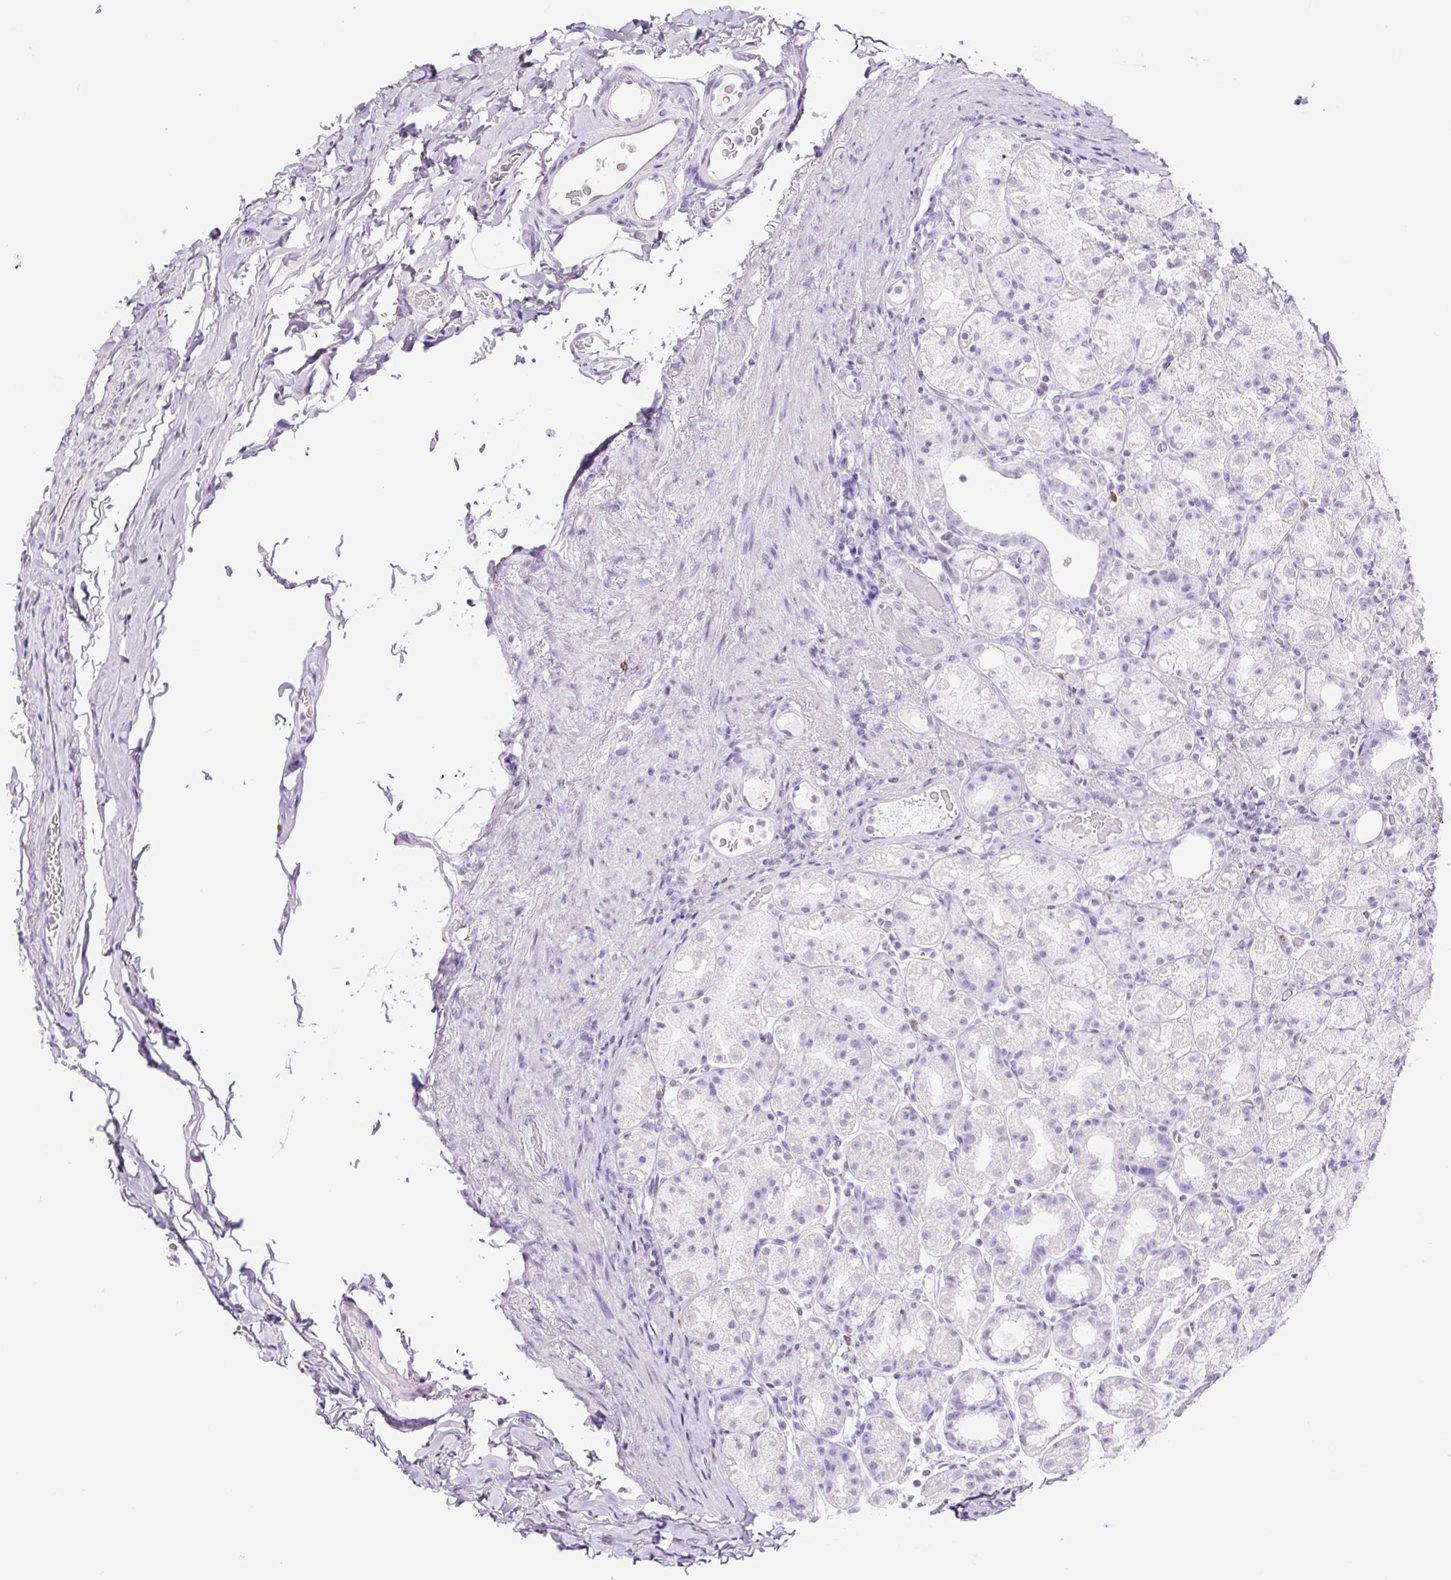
{"staining": {"intensity": "negative", "quantity": "none", "location": "none"}, "tissue": "stomach", "cell_type": "Glandular cells", "image_type": "normal", "snomed": [{"axis": "morphology", "description": "Normal tissue, NOS"}, {"axis": "topography", "description": "Stomach, upper"}, {"axis": "topography", "description": "Stomach"}], "caption": "A photomicrograph of stomach stained for a protein reveals no brown staining in glandular cells.", "gene": "RNF212B", "patient": {"sex": "male", "age": 68}}